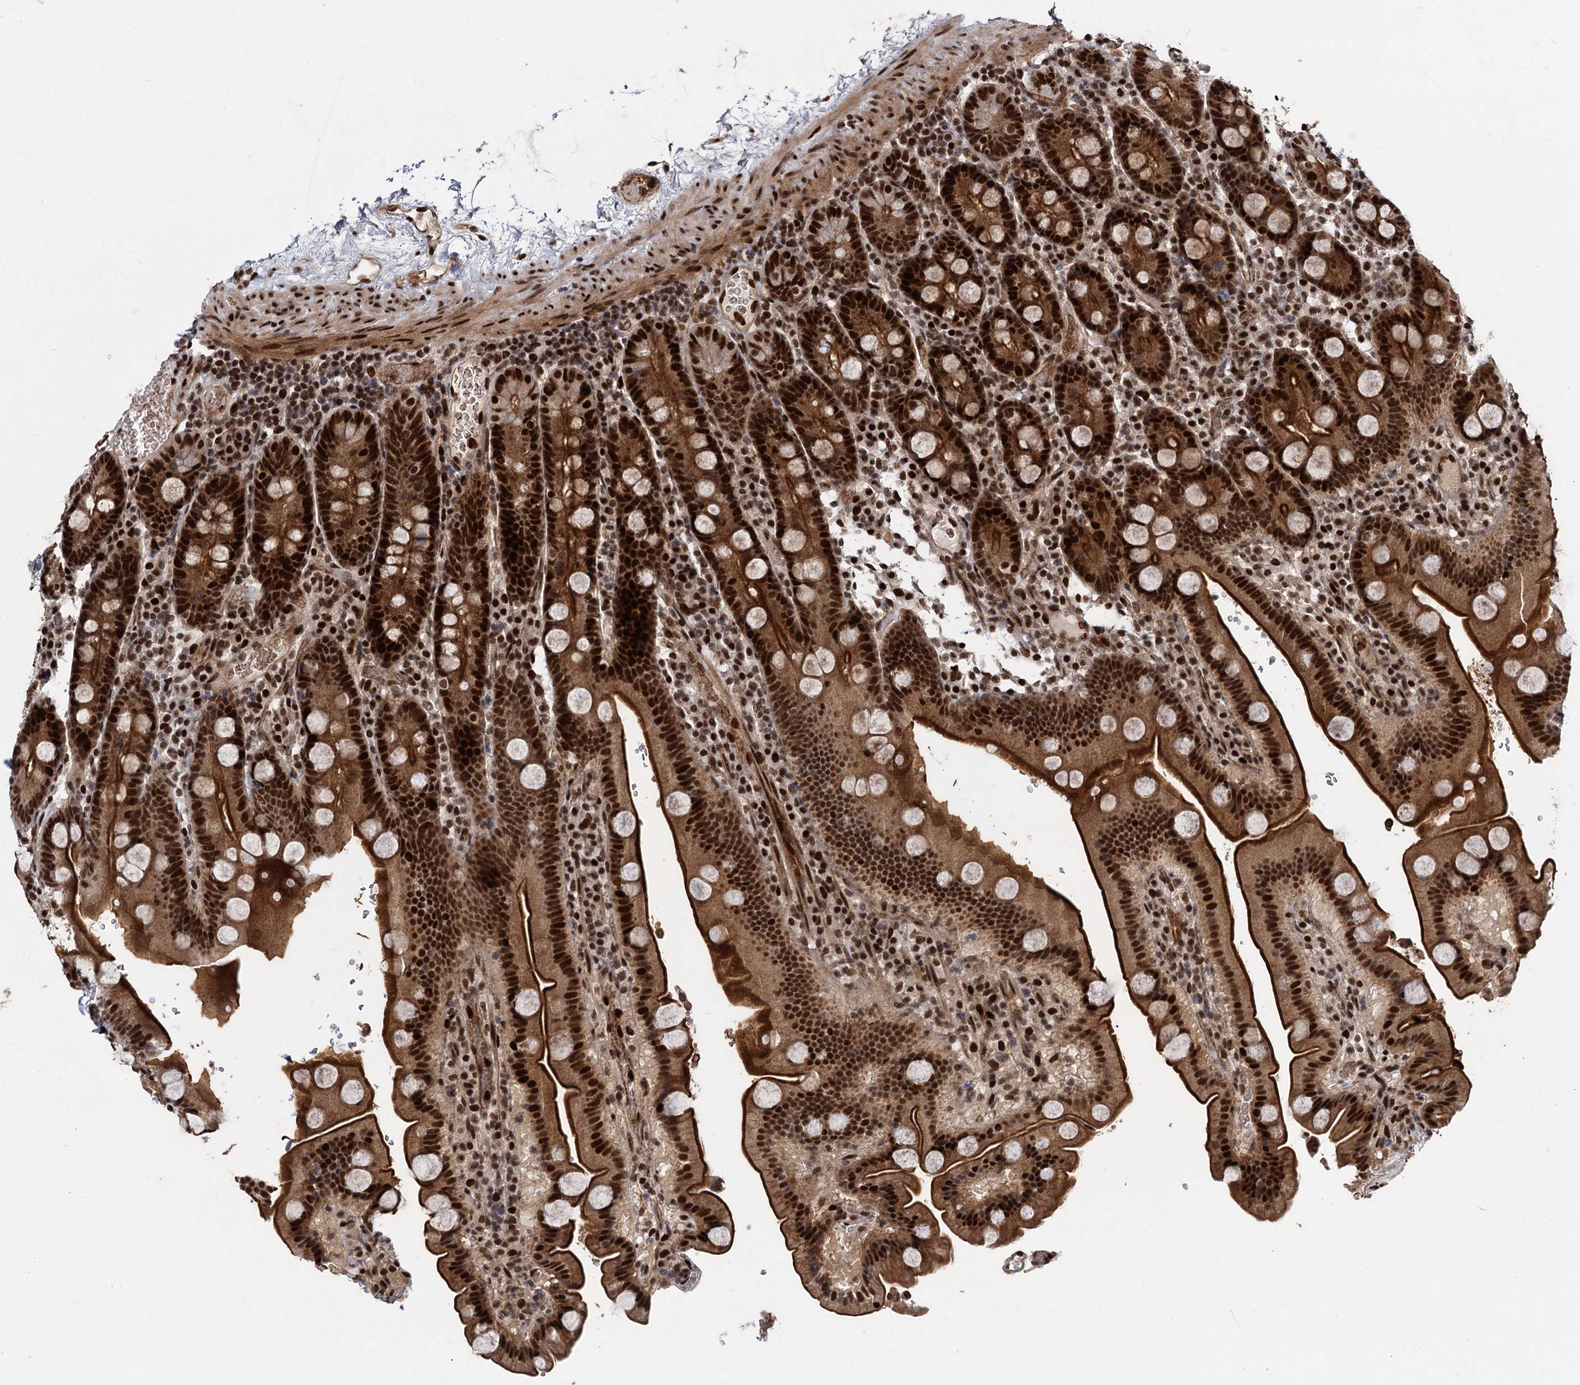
{"staining": {"intensity": "strong", "quantity": ">75%", "location": "cytoplasmic/membranous,nuclear"}, "tissue": "duodenum", "cell_type": "Glandular cells", "image_type": "normal", "snomed": [{"axis": "morphology", "description": "Normal tissue, NOS"}, {"axis": "topography", "description": "Duodenum"}], "caption": "Duodenum stained with immunohistochemistry (IHC) exhibits strong cytoplasmic/membranous,nuclear staining in about >75% of glandular cells.", "gene": "ANKRD49", "patient": {"sex": "male", "age": 55}}